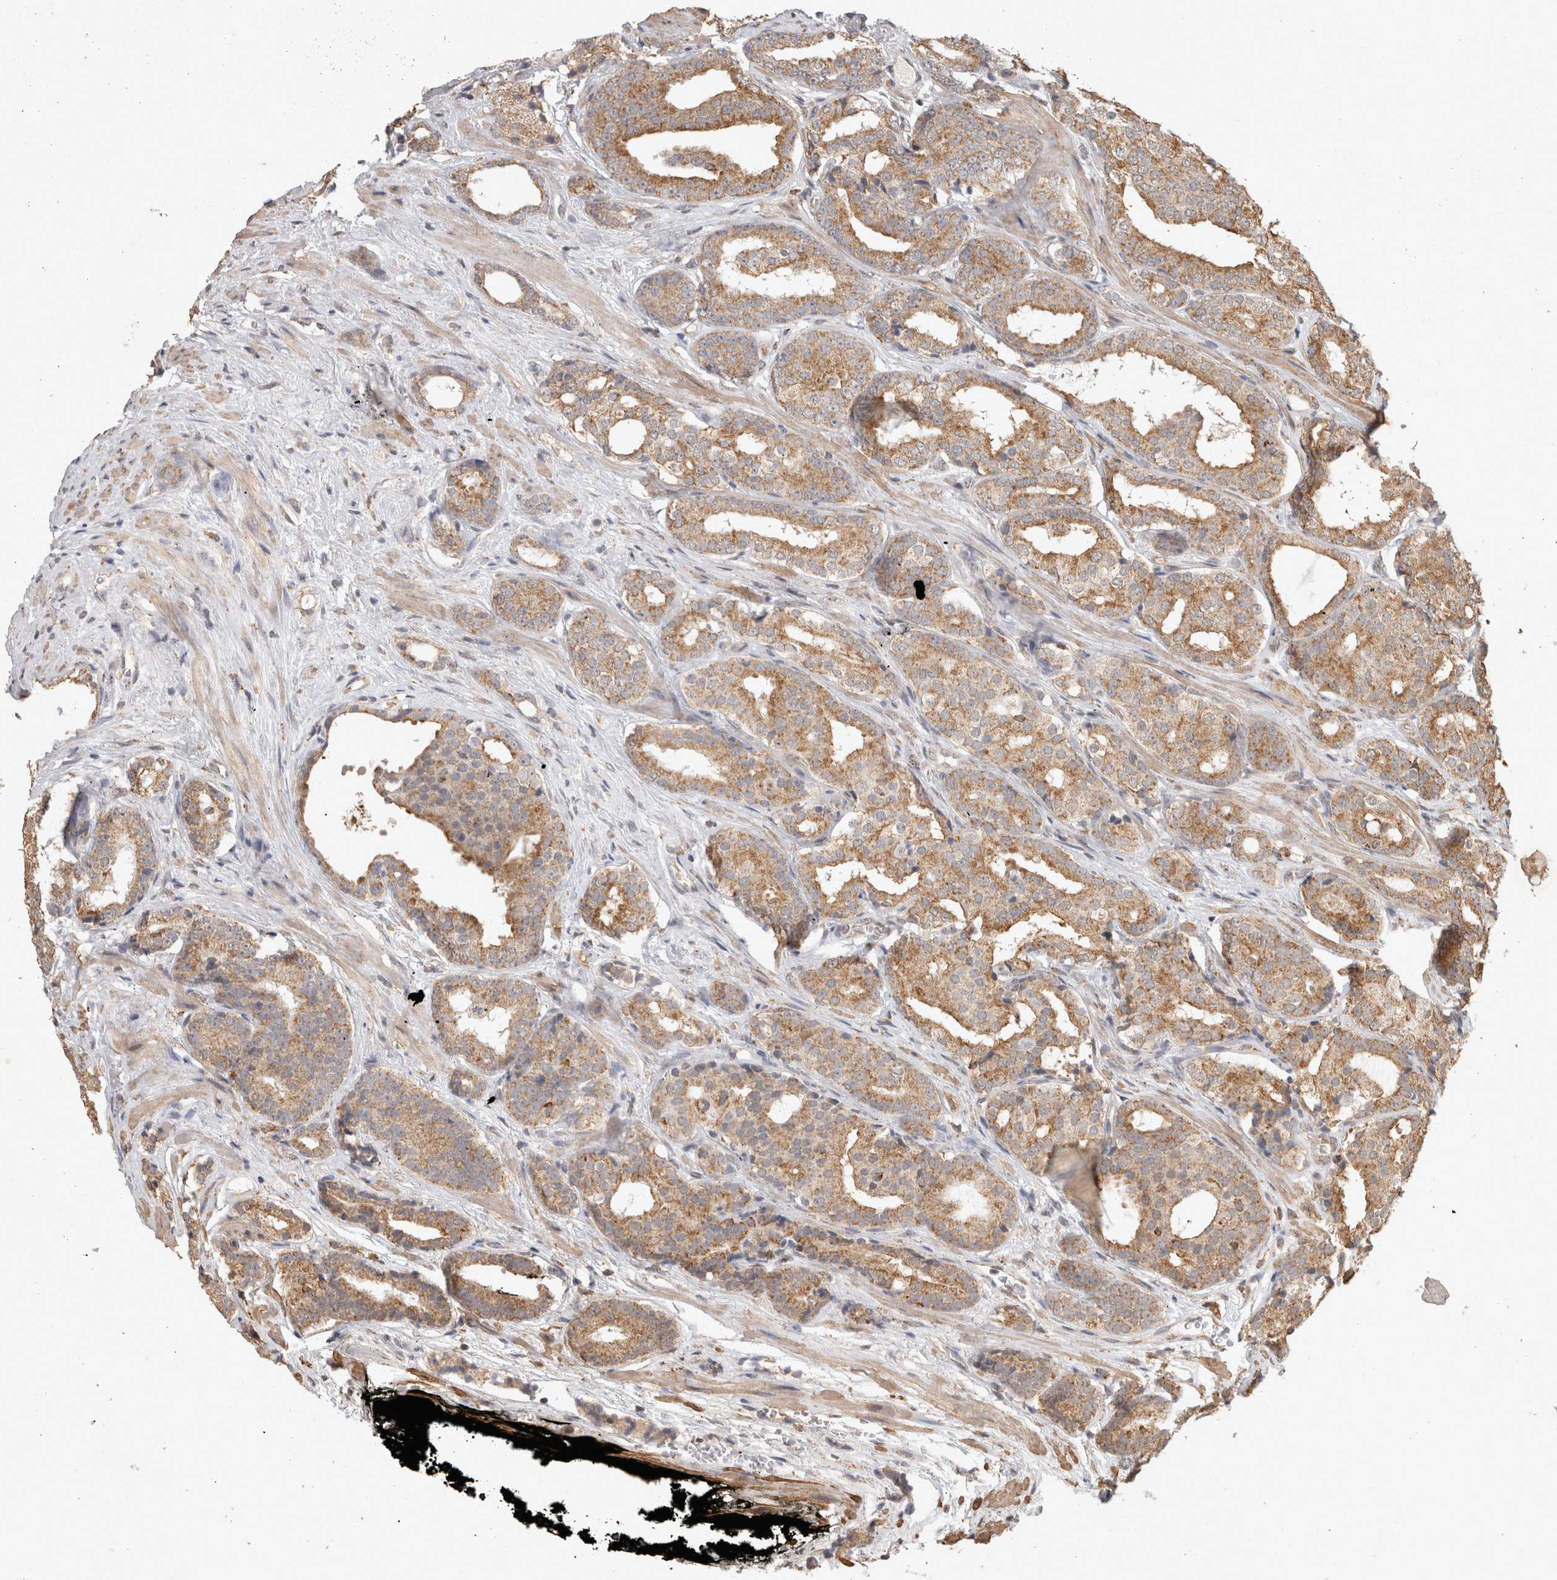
{"staining": {"intensity": "moderate", "quantity": ">75%", "location": "cytoplasmic/membranous"}, "tissue": "prostate cancer", "cell_type": "Tumor cells", "image_type": "cancer", "snomed": [{"axis": "morphology", "description": "Adenocarcinoma, High grade"}, {"axis": "topography", "description": "Prostate"}], "caption": "Protein positivity by IHC shows moderate cytoplasmic/membranous positivity in about >75% of tumor cells in high-grade adenocarcinoma (prostate).", "gene": "BNIP3L", "patient": {"sex": "male", "age": 71}}